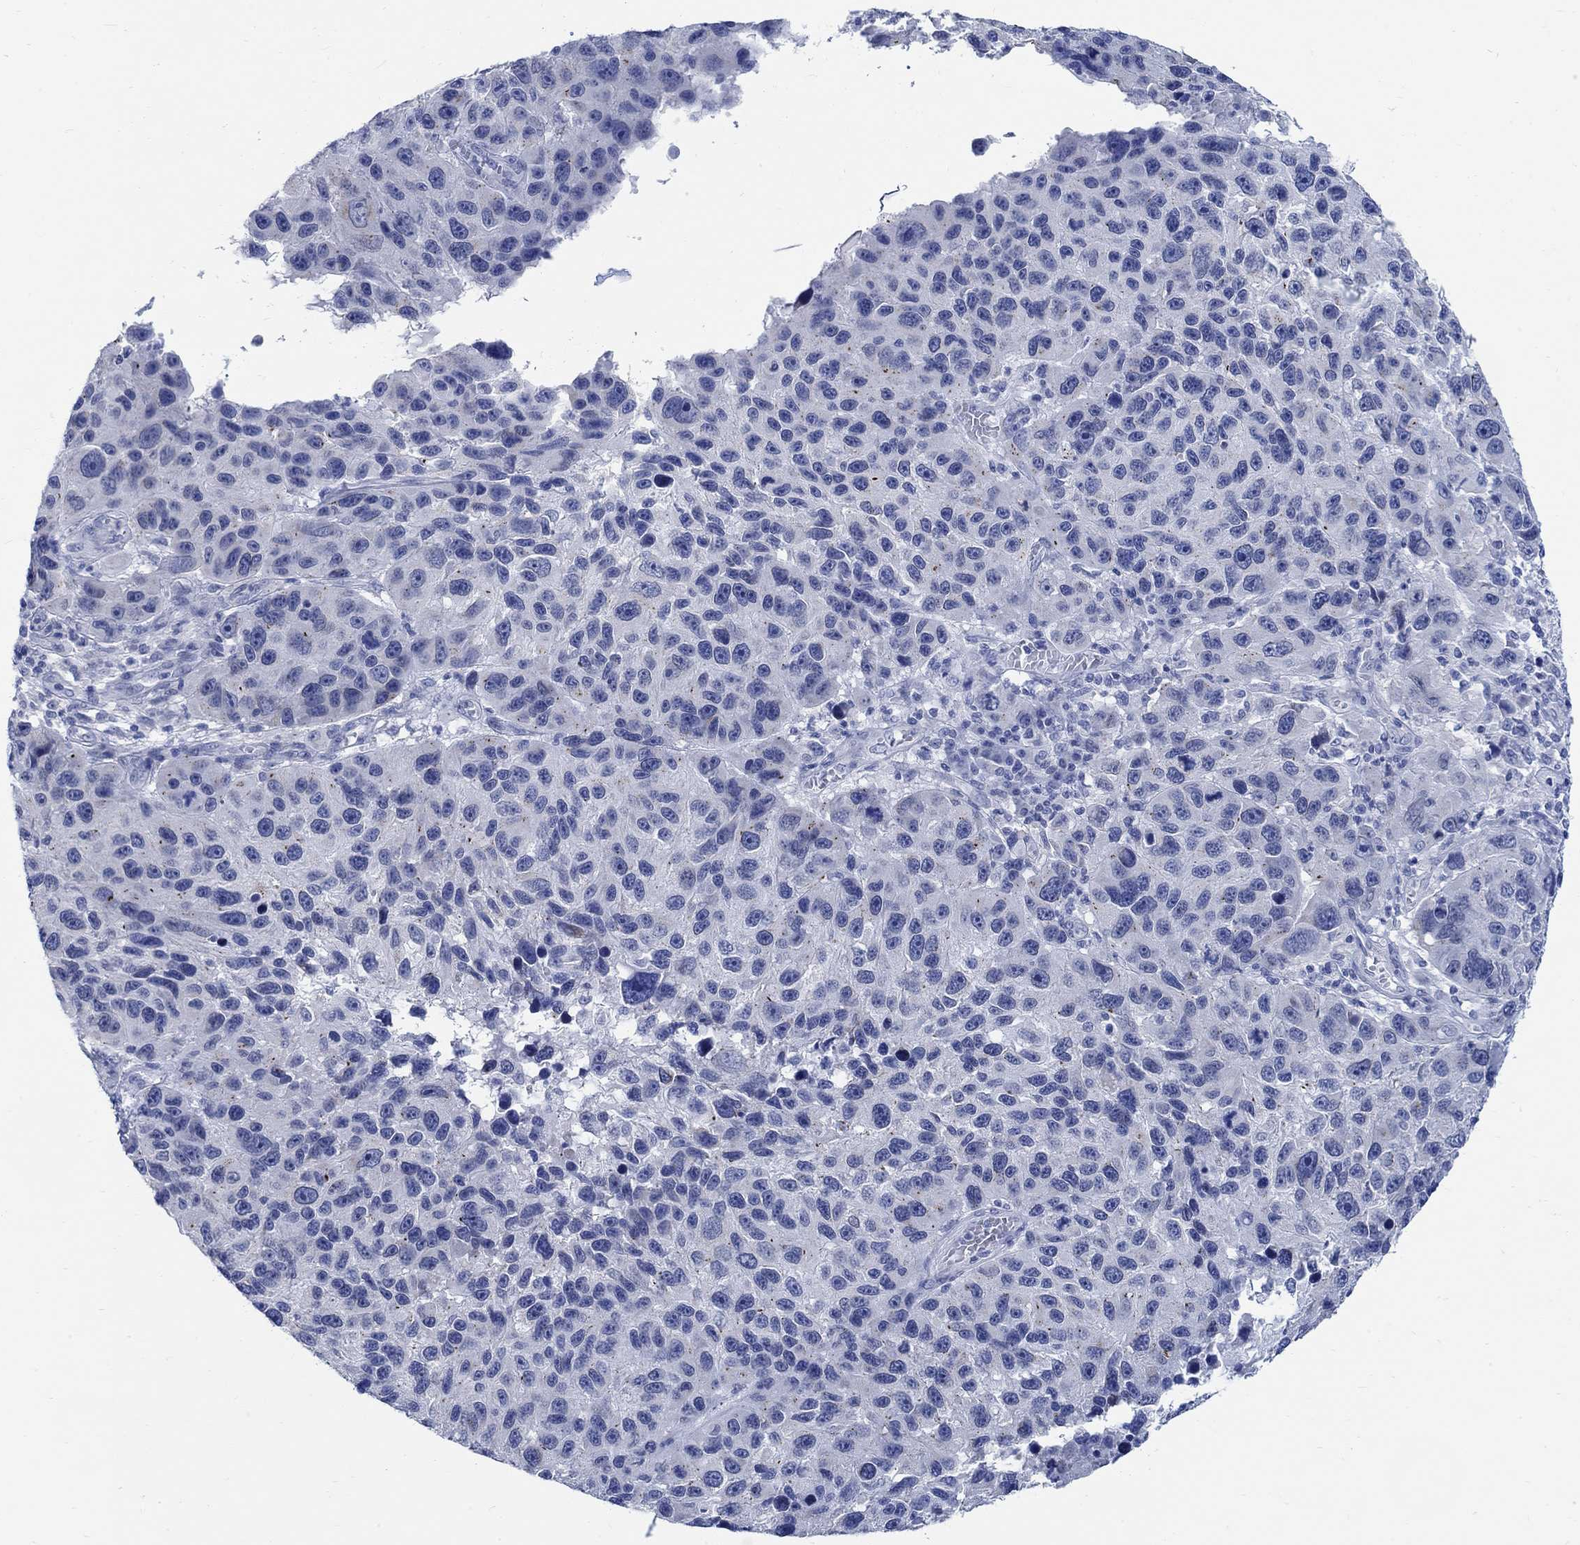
{"staining": {"intensity": "negative", "quantity": "none", "location": "none"}, "tissue": "melanoma", "cell_type": "Tumor cells", "image_type": "cancer", "snomed": [{"axis": "morphology", "description": "Malignant melanoma, NOS"}, {"axis": "topography", "description": "Skin"}], "caption": "The image displays no staining of tumor cells in melanoma.", "gene": "CAMK2N1", "patient": {"sex": "male", "age": 53}}